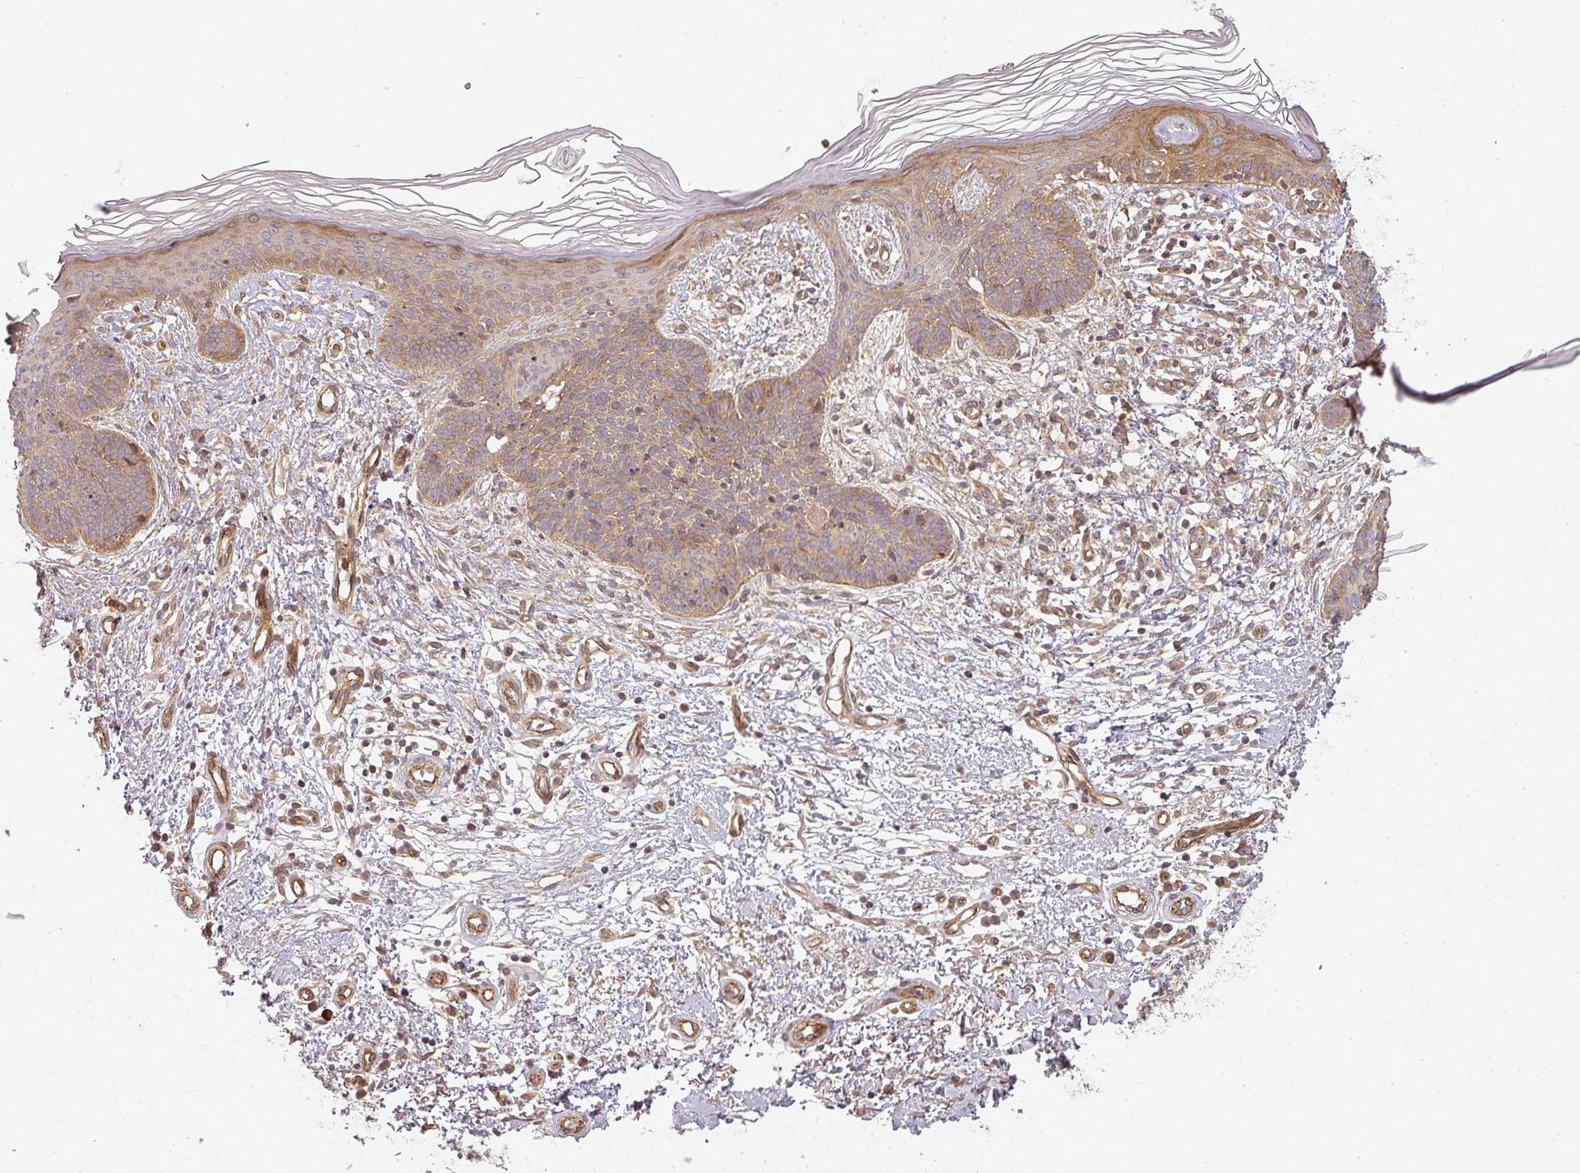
{"staining": {"intensity": "moderate", "quantity": "25%-75%", "location": "cytoplasmic/membranous"}, "tissue": "skin cancer", "cell_type": "Tumor cells", "image_type": "cancer", "snomed": [{"axis": "morphology", "description": "Basal cell carcinoma"}, {"axis": "topography", "description": "Skin"}], "caption": "Immunohistochemistry (IHC) of basal cell carcinoma (skin) exhibits medium levels of moderate cytoplasmic/membranous staining in about 25%-75% of tumor cells.", "gene": "CNOT1", "patient": {"sex": "male", "age": 78}}